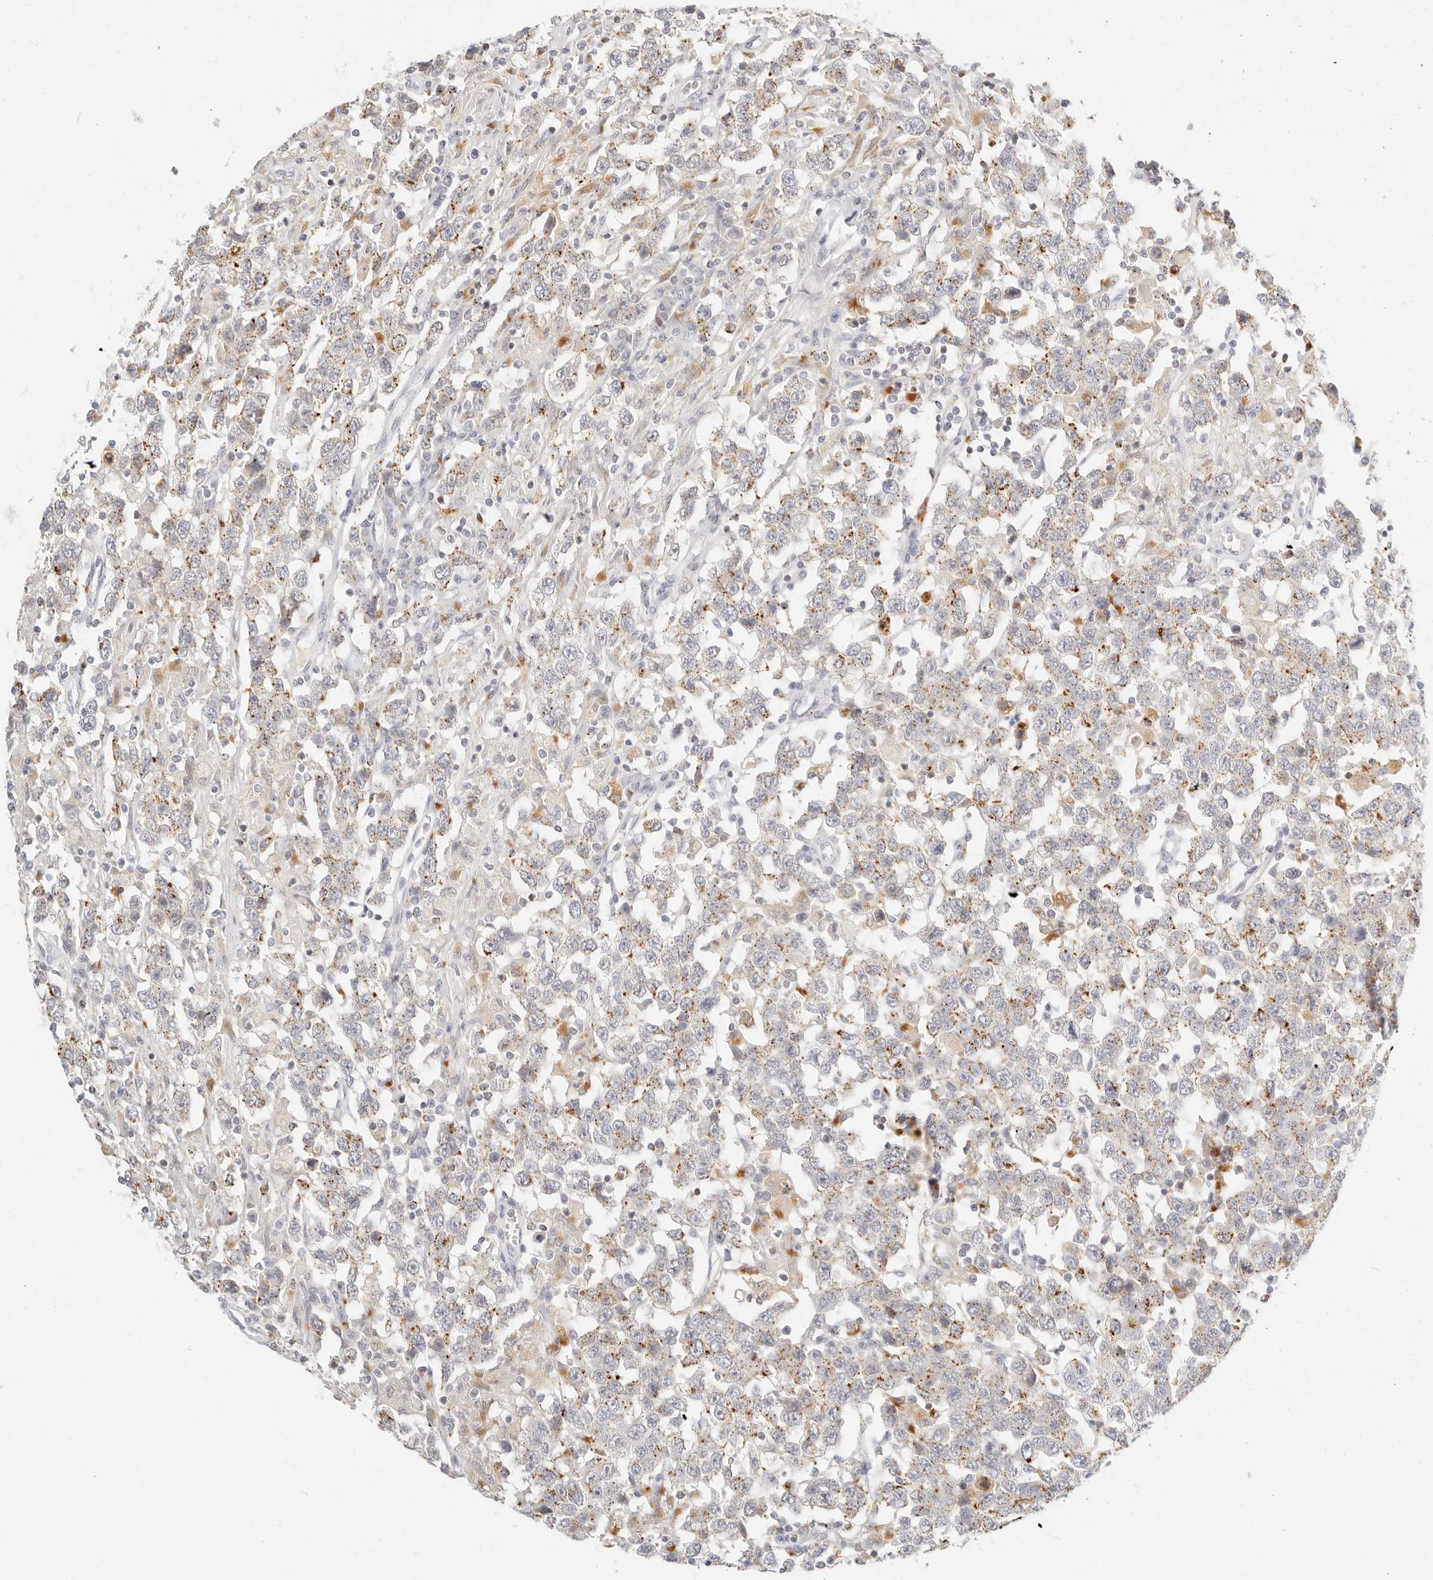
{"staining": {"intensity": "moderate", "quantity": ">75%", "location": "cytoplasmic/membranous"}, "tissue": "testis cancer", "cell_type": "Tumor cells", "image_type": "cancer", "snomed": [{"axis": "morphology", "description": "Seminoma, NOS"}, {"axis": "topography", "description": "Testis"}], "caption": "DAB immunohistochemical staining of seminoma (testis) reveals moderate cytoplasmic/membranous protein positivity in approximately >75% of tumor cells.", "gene": "RNASET2", "patient": {"sex": "male", "age": 41}}